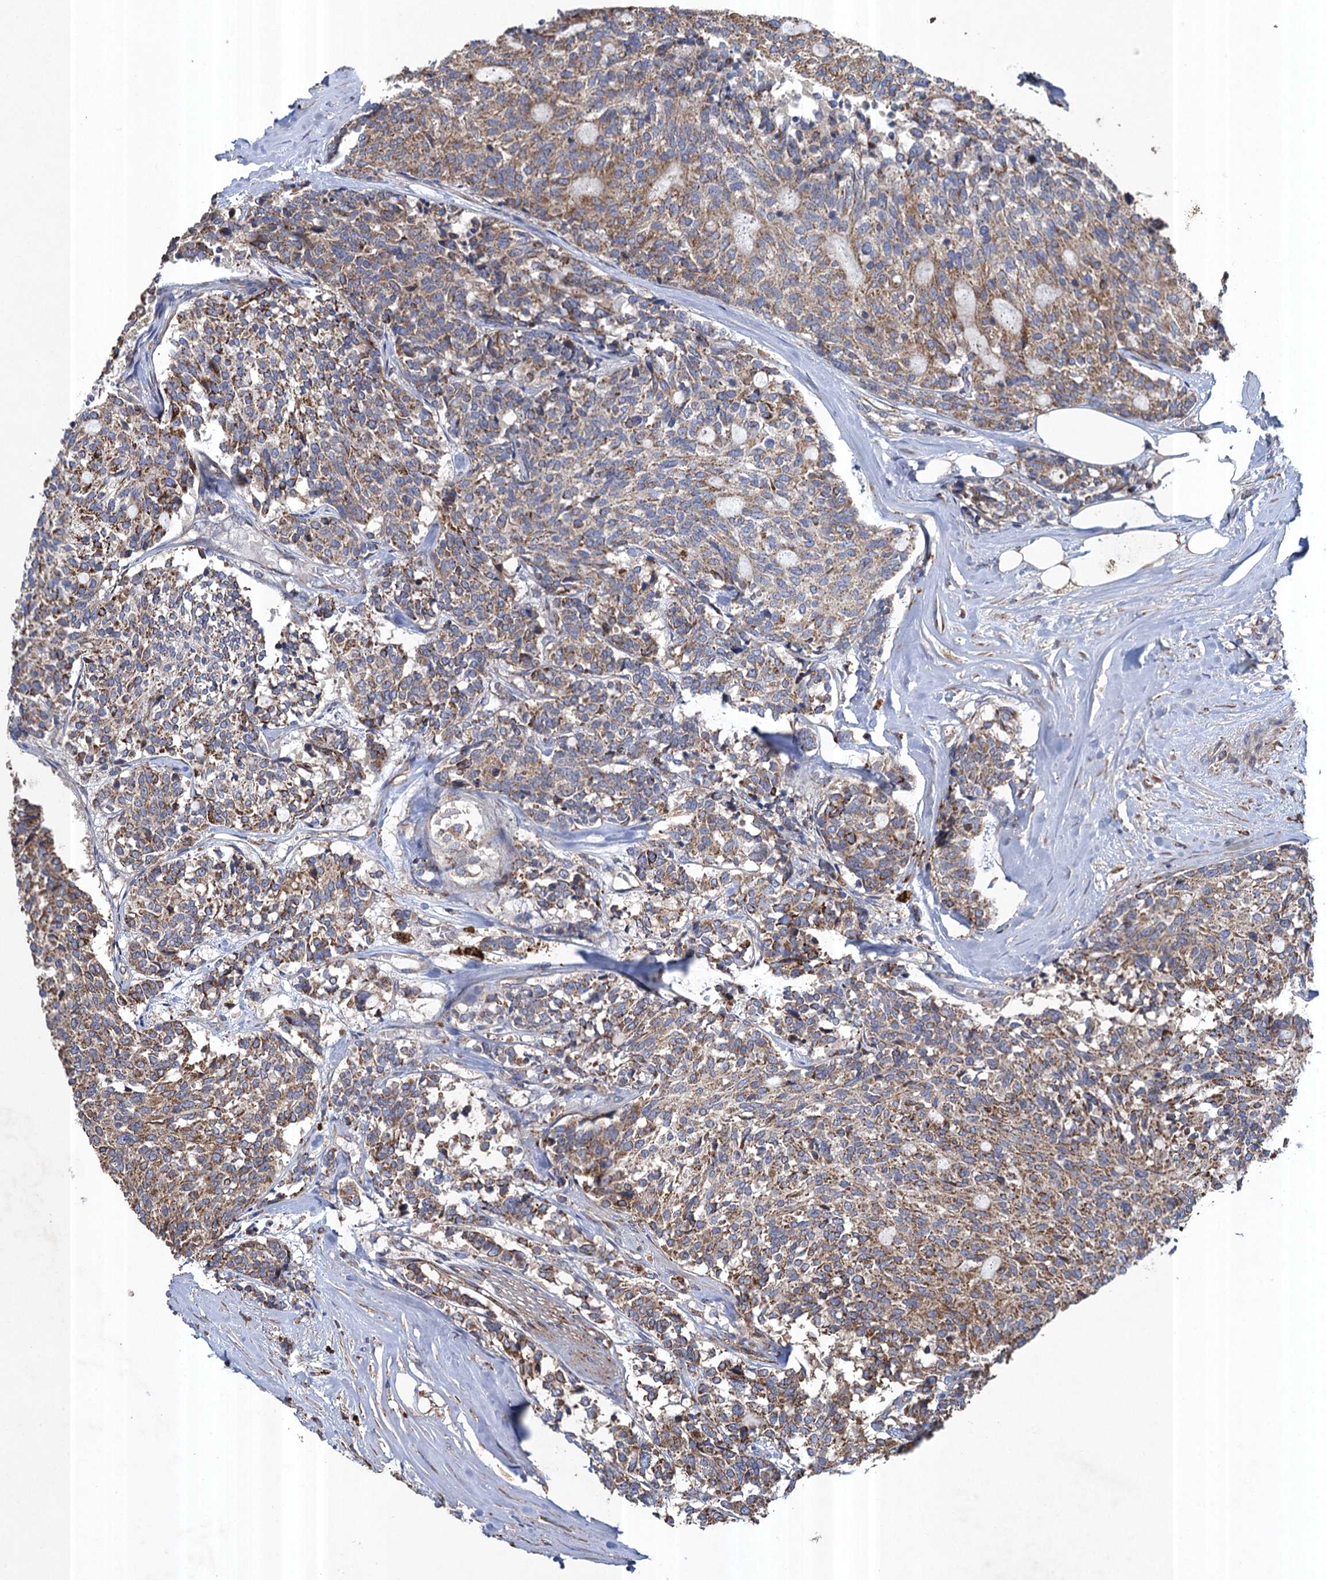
{"staining": {"intensity": "moderate", "quantity": ">75%", "location": "cytoplasmic/membranous"}, "tissue": "carcinoid", "cell_type": "Tumor cells", "image_type": "cancer", "snomed": [{"axis": "morphology", "description": "Carcinoid, malignant, NOS"}, {"axis": "topography", "description": "Pancreas"}], "caption": "Immunohistochemical staining of carcinoid (malignant) reveals medium levels of moderate cytoplasmic/membranous protein positivity in approximately >75% of tumor cells. The staining is performed using DAB brown chromogen to label protein expression. The nuclei are counter-stained blue using hematoxylin.", "gene": "TXNDC11", "patient": {"sex": "female", "age": 54}}